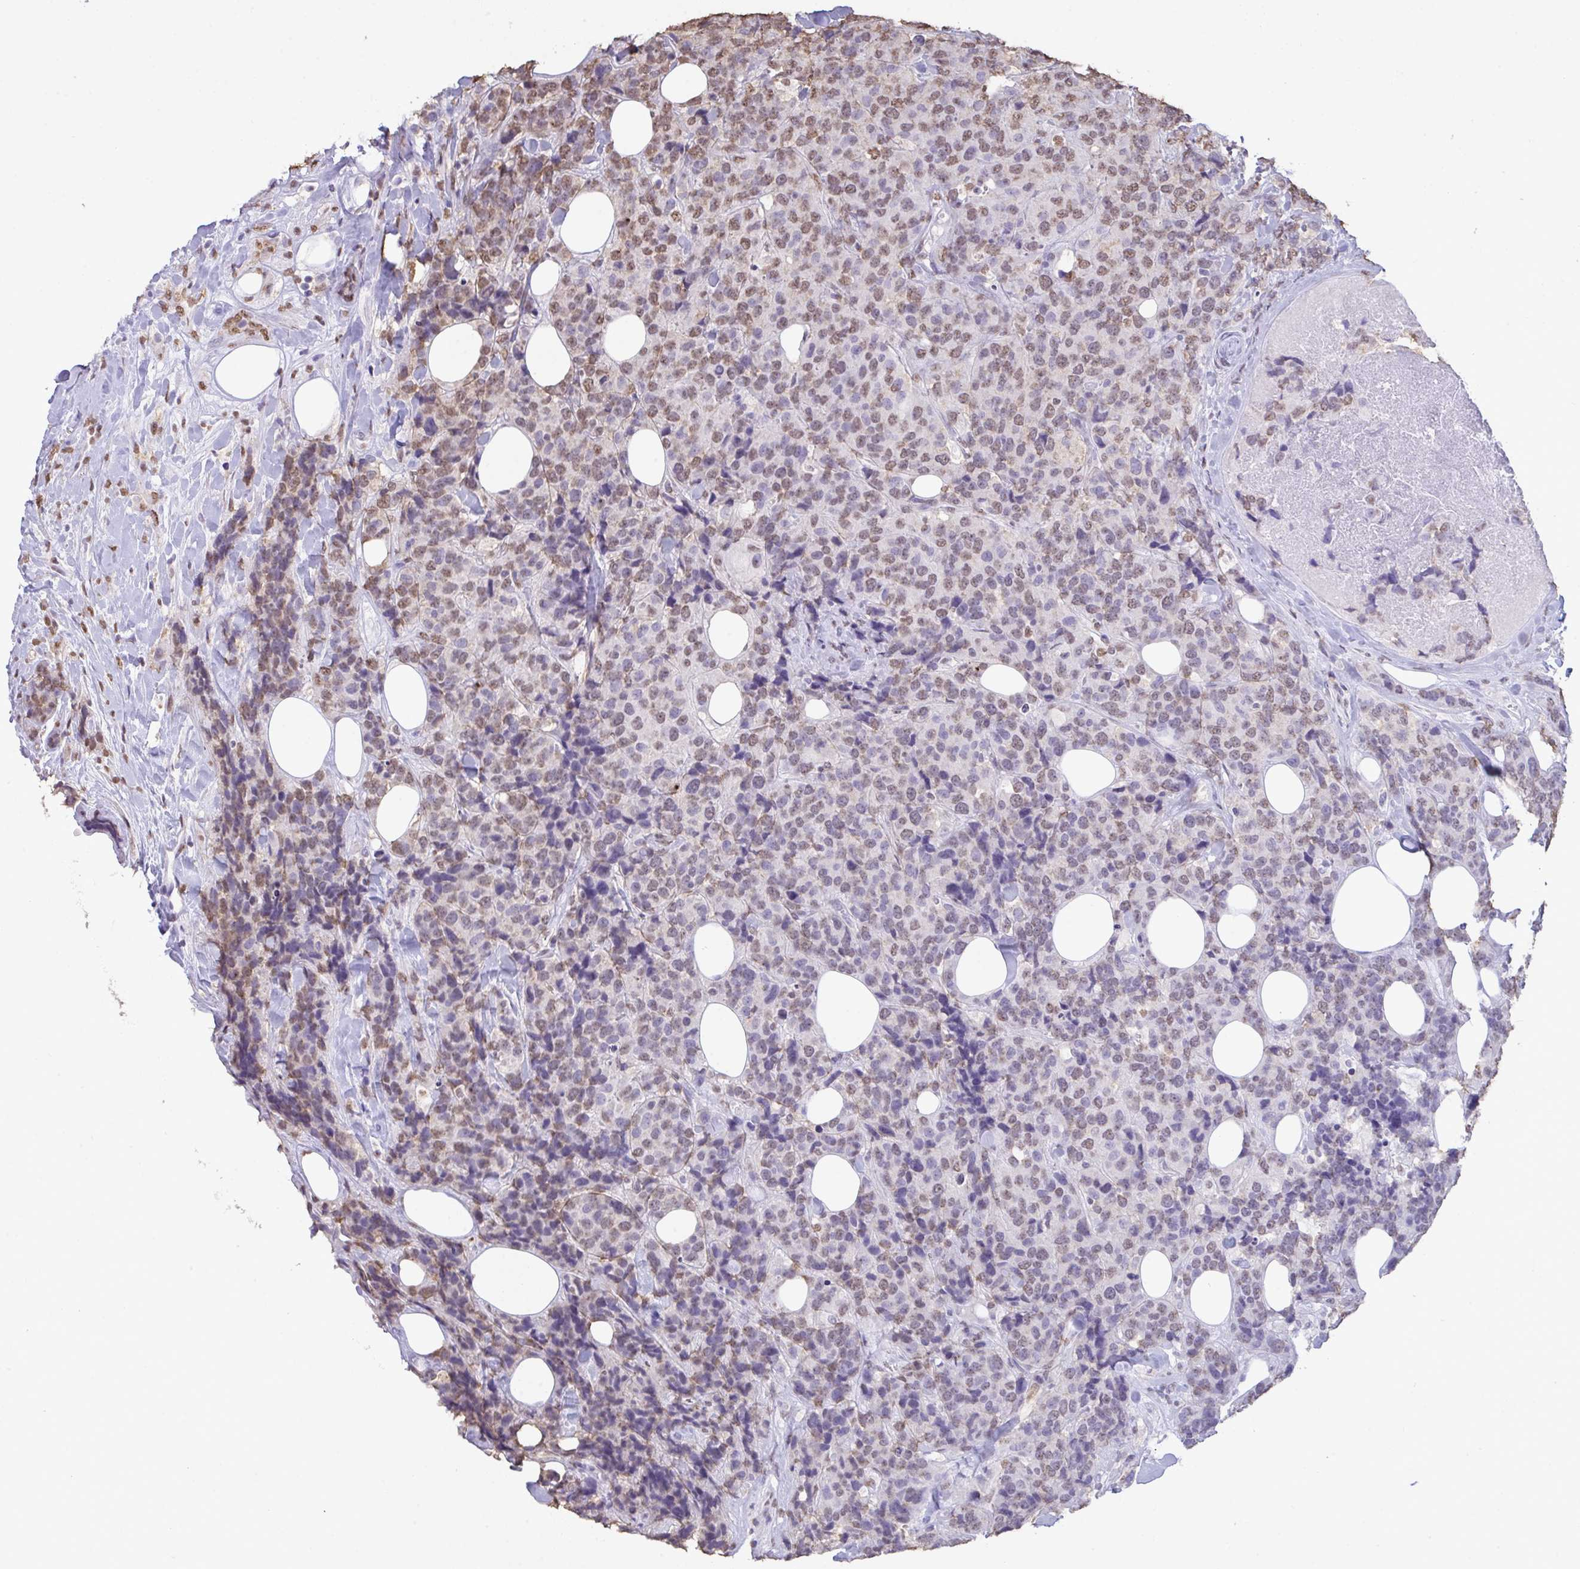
{"staining": {"intensity": "weak", "quantity": "25%-75%", "location": "nuclear"}, "tissue": "breast cancer", "cell_type": "Tumor cells", "image_type": "cancer", "snomed": [{"axis": "morphology", "description": "Lobular carcinoma"}, {"axis": "topography", "description": "Breast"}], "caption": "This is an image of immunohistochemistry staining of breast cancer, which shows weak staining in the nuclear of tumor cells.", "gene": "SEMA6B", "patient": {"sex": "female", "age": 59}}